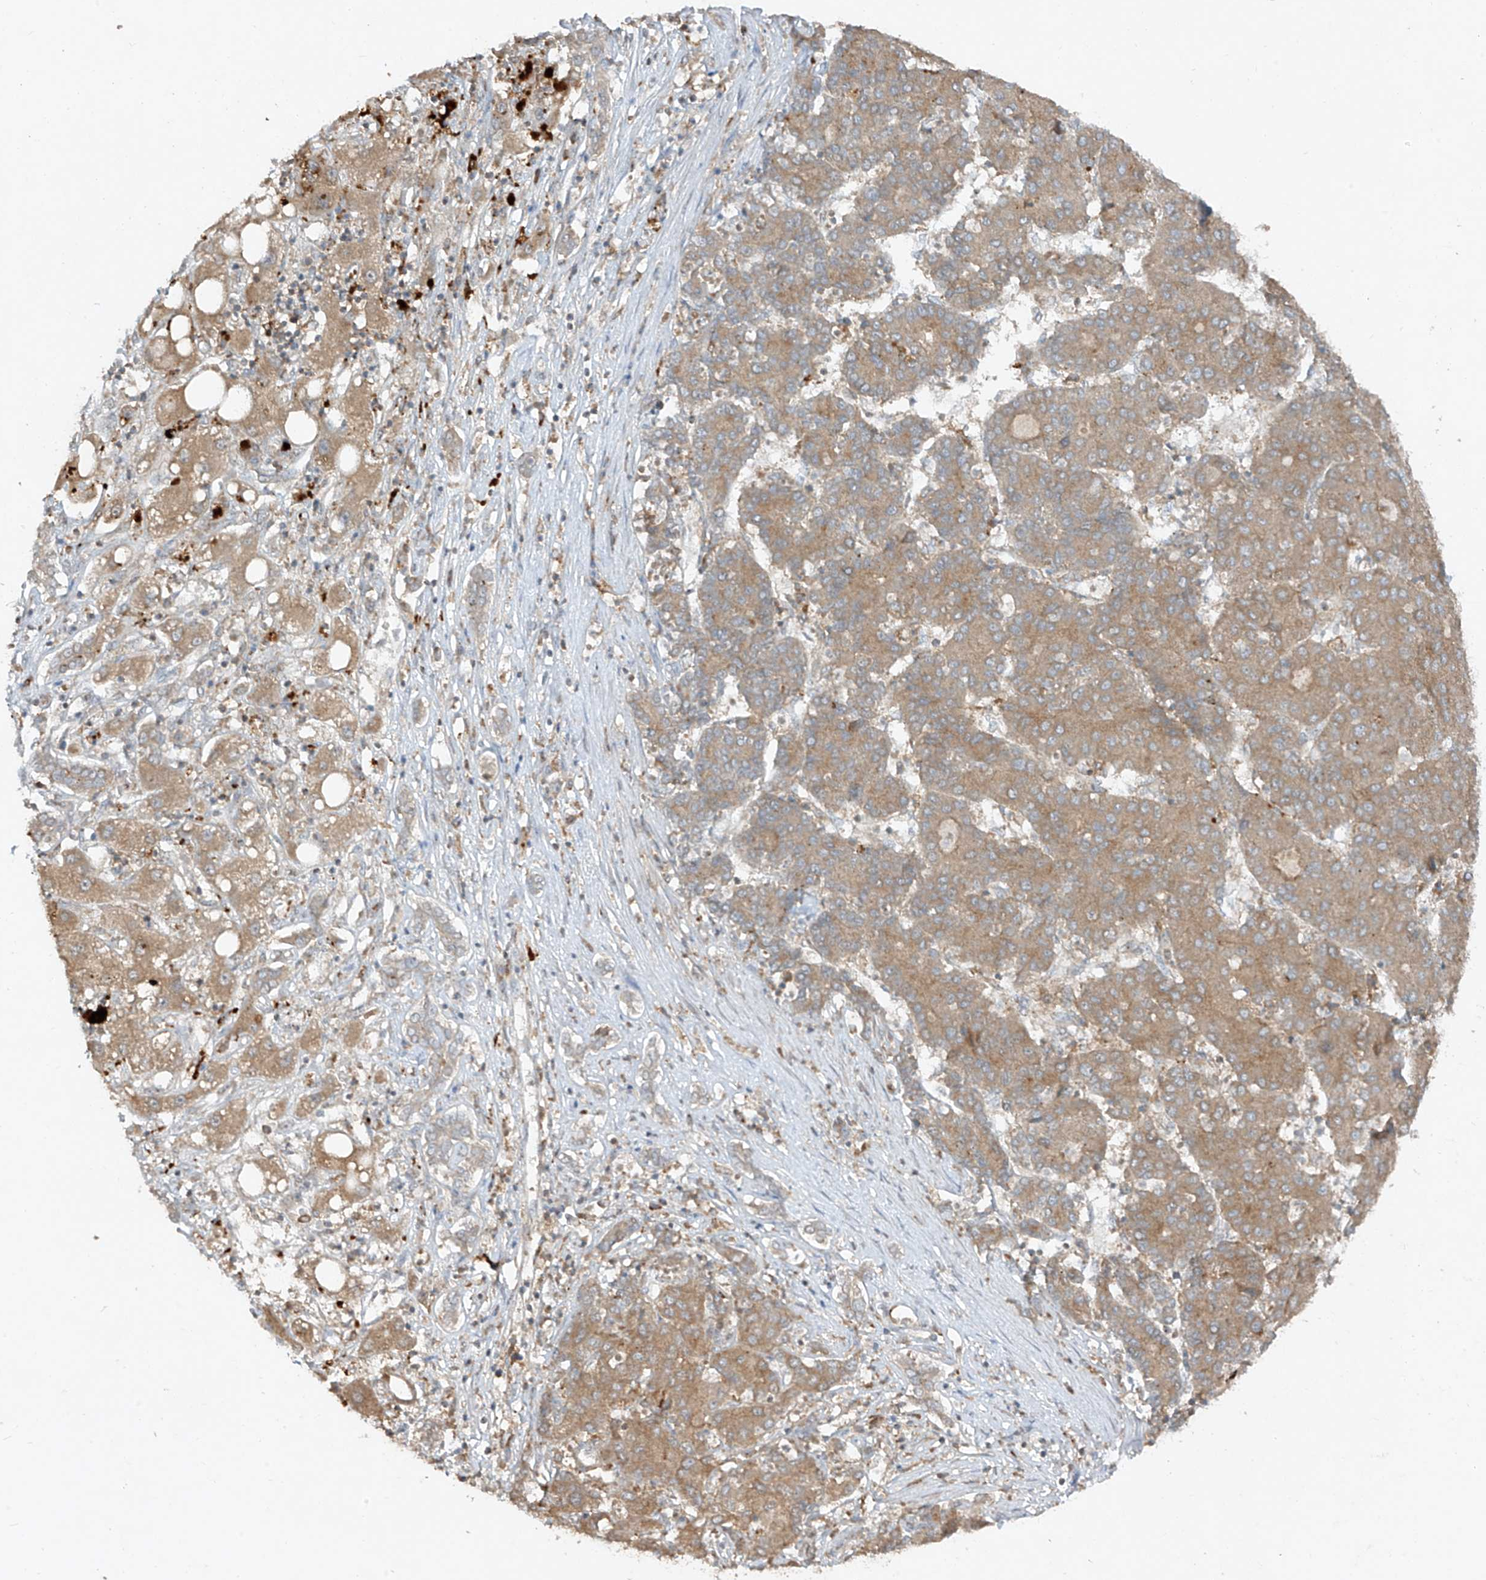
{"staining": {"intensity": "moderate", "quantity": ">75%", "location": "cytoplasmic/membranous"}, "tissue": "liver cancer", "cell_type": "Tumor cells", "image_type": "cancer", "snomed": [{"axis": "morphology", "description": "Carcinoma, Hepatocellular, NOS"}, {"axis": "topography", "description": "Liver"}], "caption": "Tumor cells demonstrate moderate cytoplasmic/membranous expression in about >75% of cells in liver hepatocellular carcinoma.", "gene": "LDAH", "patient": {"sex": "male", "age": 65}}